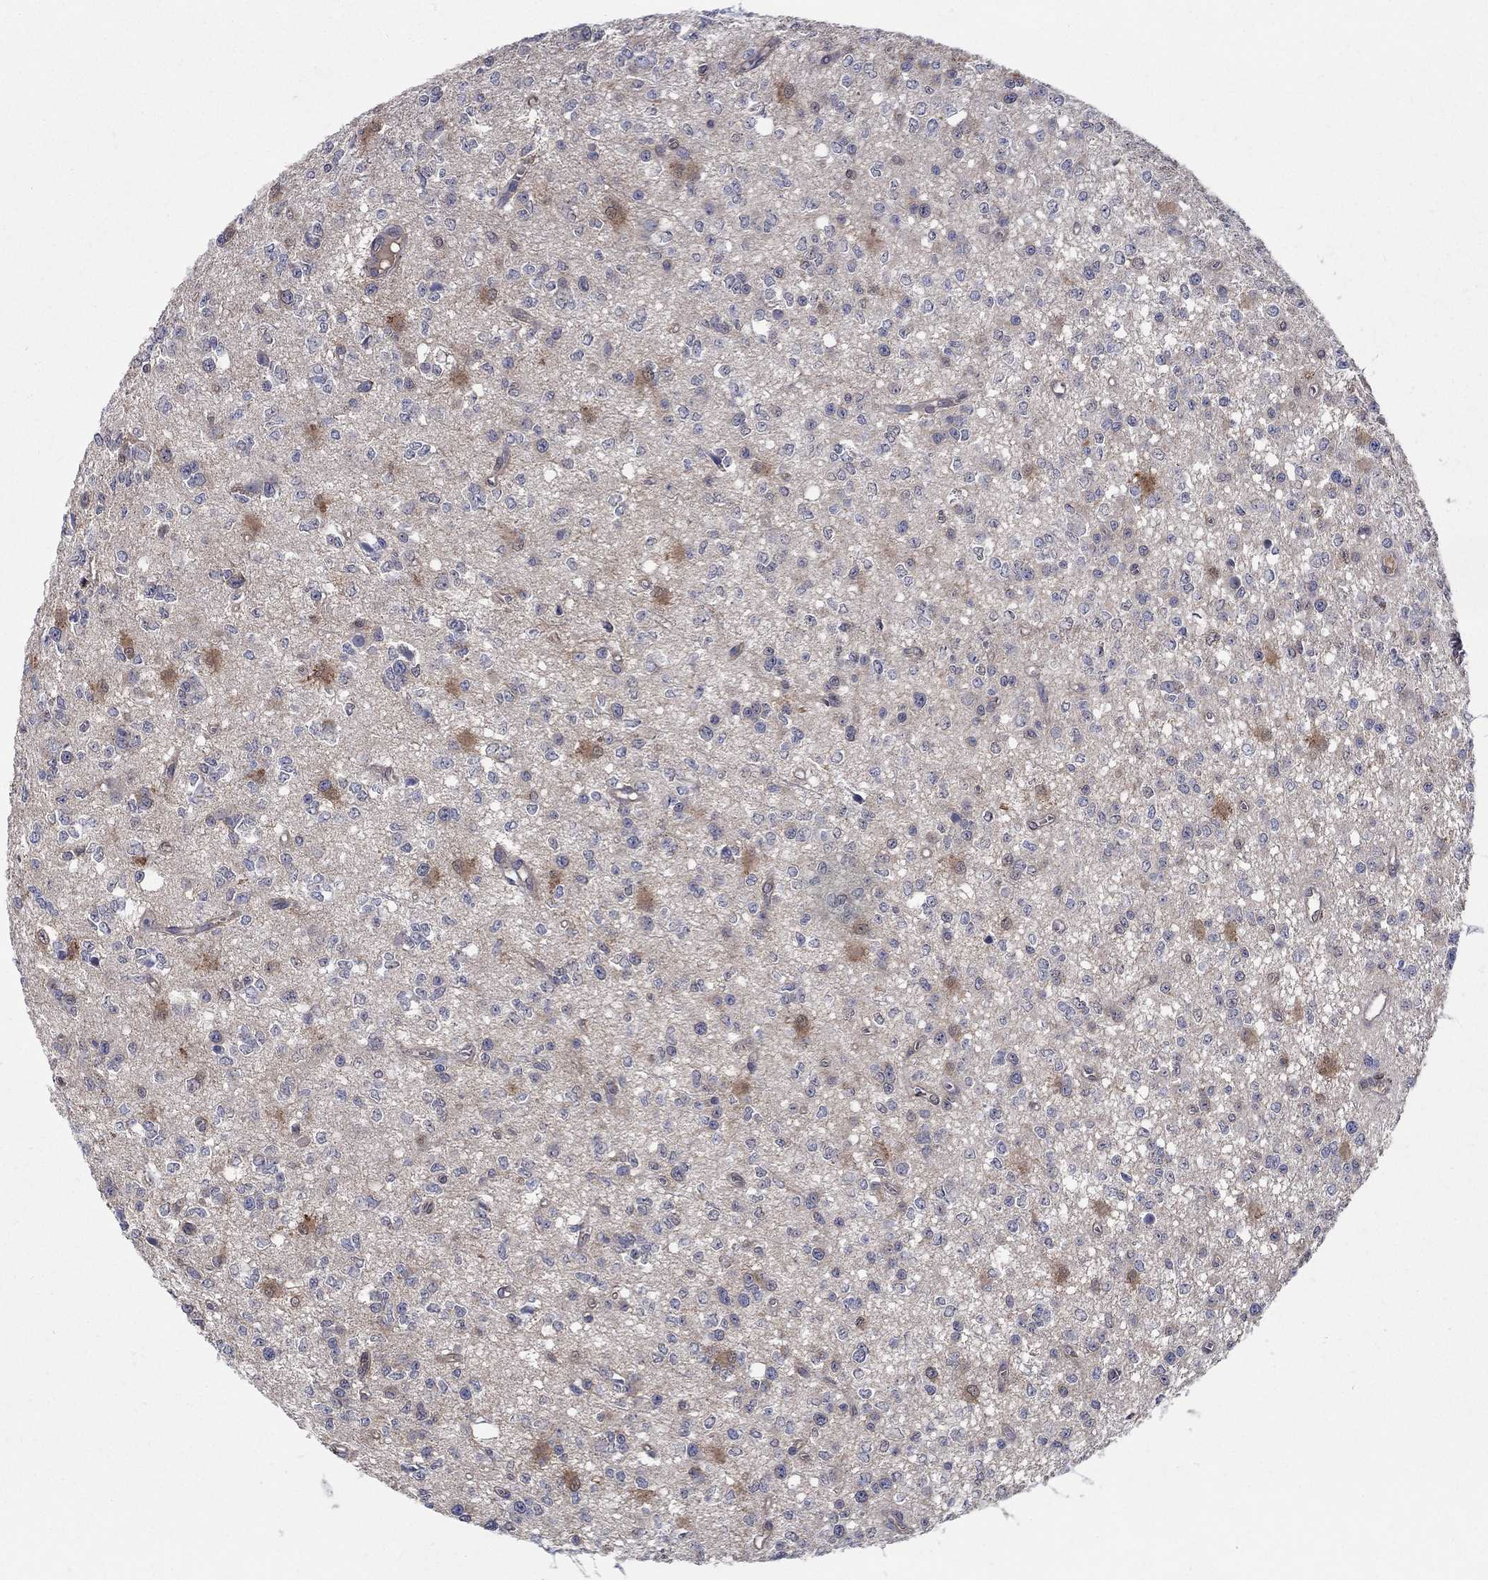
{"staining": {"intensity": "negative", "quantity": "none", "location": "none"}, "tissue": "glioma", "cell_type": "Tumor cells", "image_type": "cancer", "snomed": [{"axis": "morphology", "description": "Glioma, malignant, Low grade"}, {"axis": "topography", "description": "Brain"}], "caption": "The photomicrograph exhibits no significant positivity in tumor cells of malignant low-grade glioma.", "gene": "AGFG2", "patient": {"sex": "female", "age": 45}}